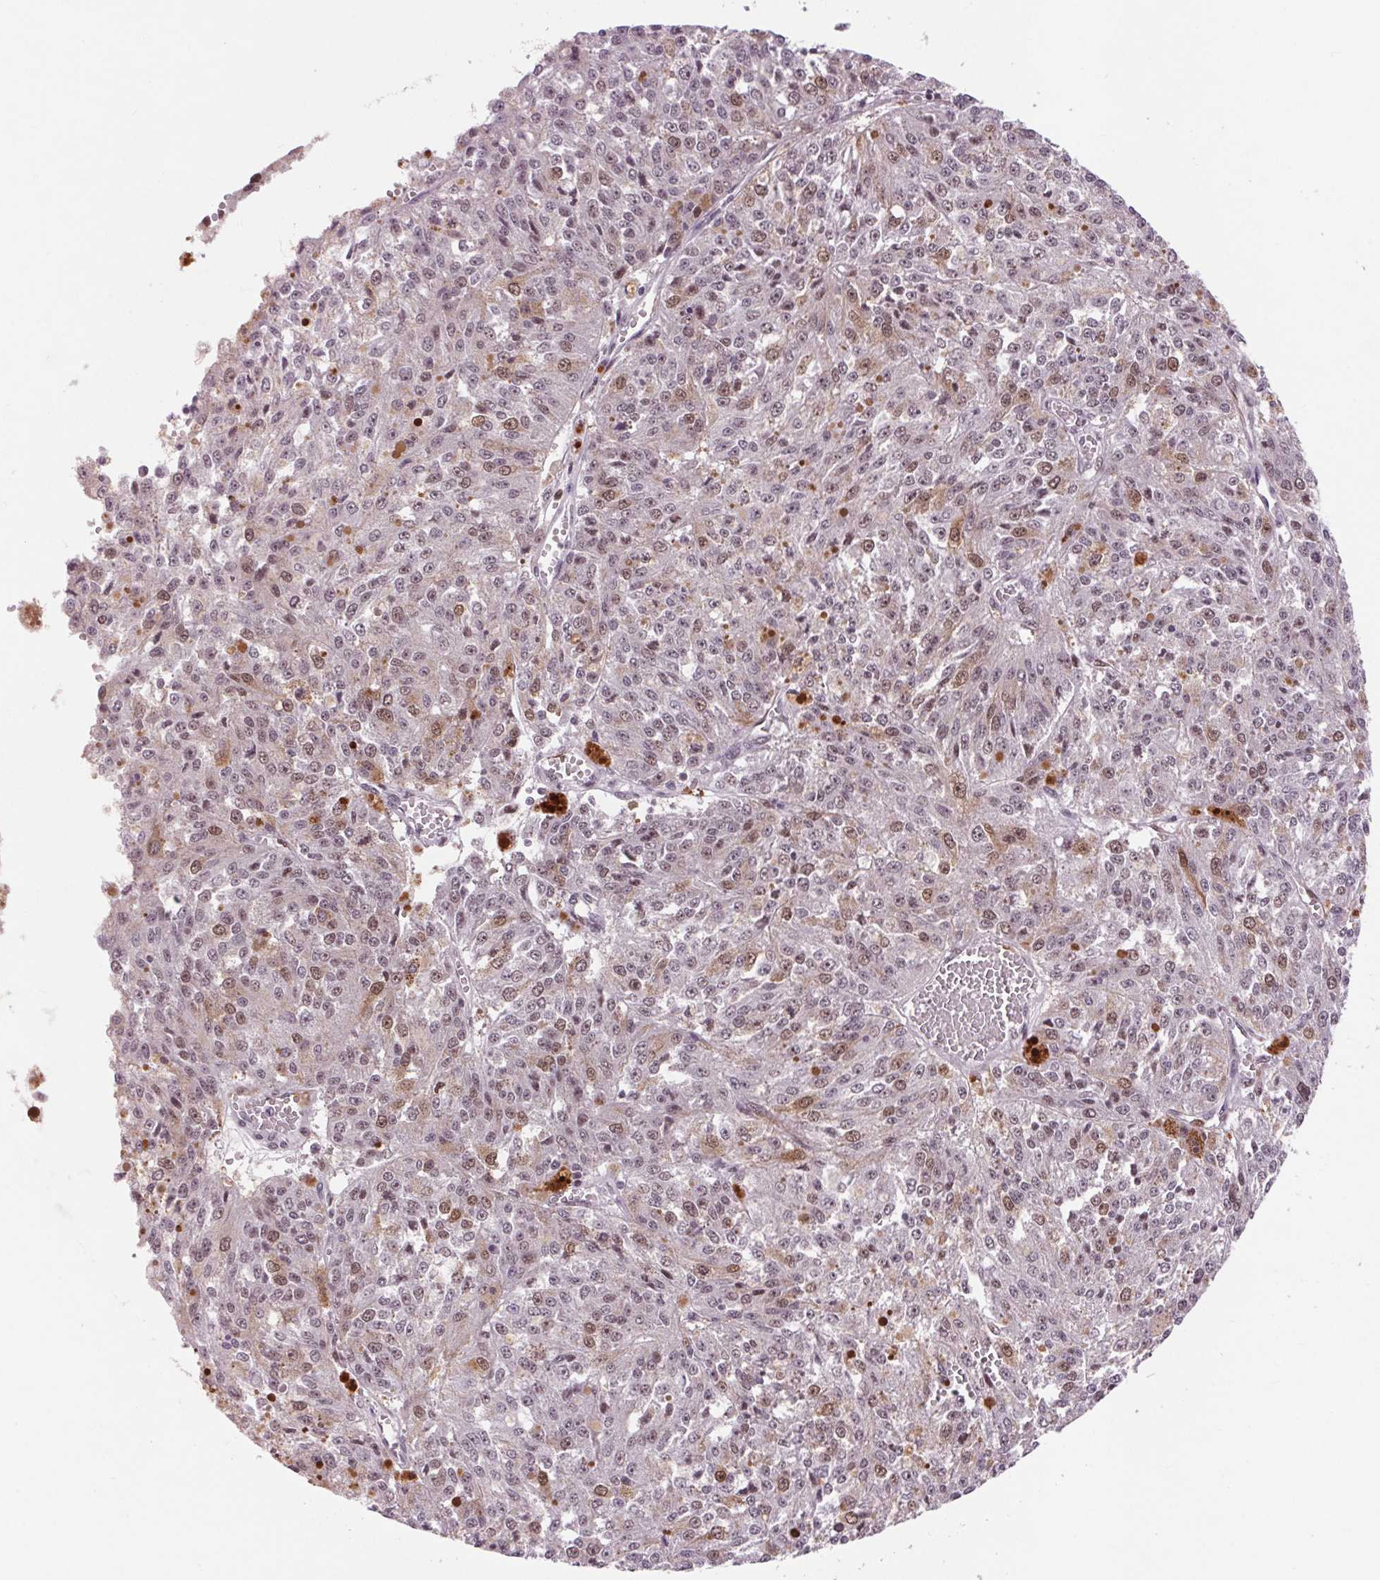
{"staining": {"intensity": "weak", "quantity": "25%-75%", "location": "nuclear"}, "tissue": "melanoma", "cell_type": "Tumor cells", "image_type": "cancer", "snomed": [{"axis": "morphology", "description": "Malignant melanoma, Metastatic site"}, {"axis": "topography", "description": "Lymph node"}], "caption": "Malignant melanoma (metastatic site) tissue exhibits weak nuclear positivity in about 25%-75% of tumor cells, visualized by immunohistochemistry.", "gene": "CD2BP2", "patient": {"sex": "female", "age": 64}}